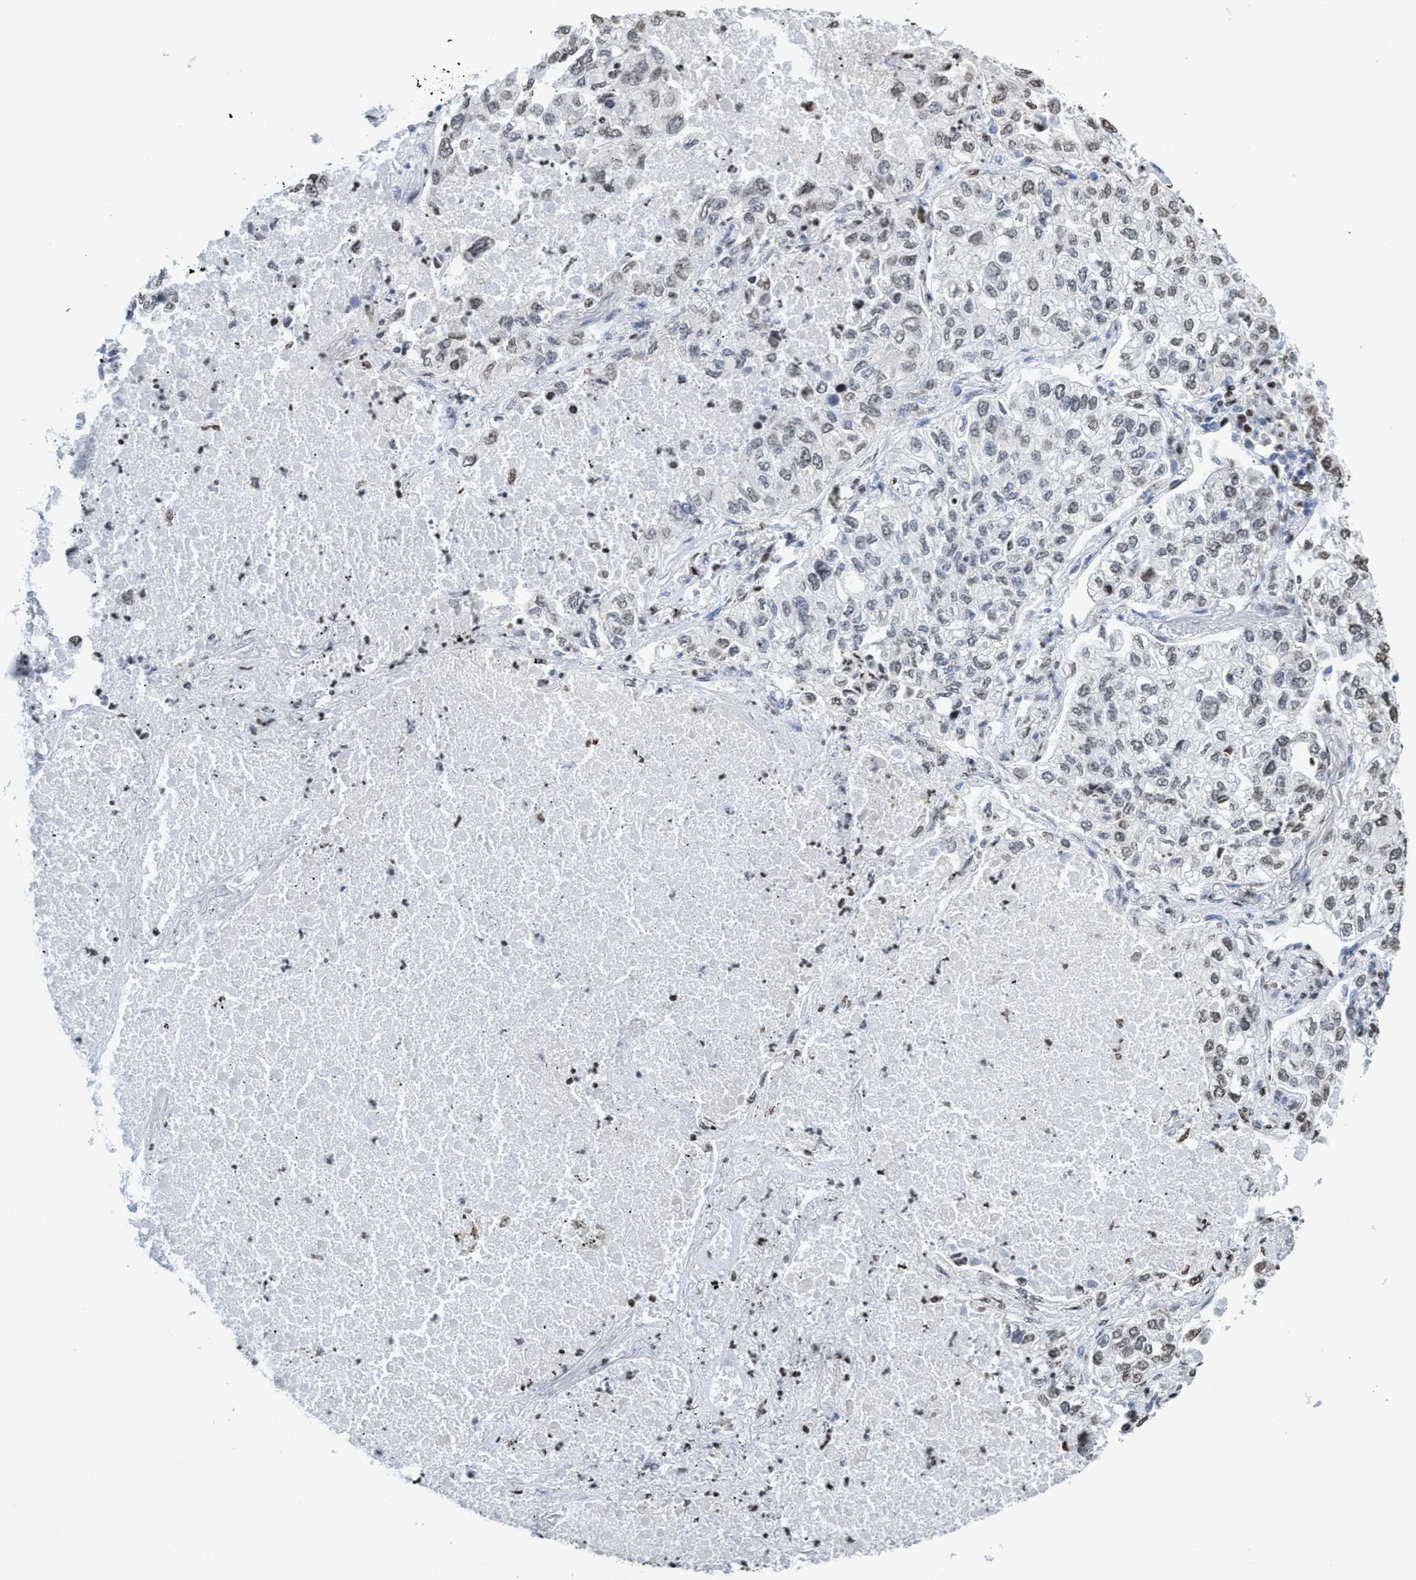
{"staining": {"intensity": "weak", "quantity": "25%-75%", "location": "nuclear"}, "tissue": "lung cancer", "cell_type": "Tumor cells", "image_type": "cancer", "snomed": [{"axis": "morphology", "description": "Inflammation, NOS"}, {"axis": "morphology", "description": "Adenocarcinoma, NOS"}, {"axis": "topography", "description": "Lung"}], "caption": "Adenocarcinoma (lung) stained for a protein (brown) exhibits weak nuclear positive staining in approximately 25%-75% of tumor cells.", "gene": "CBX2", "patient": {"sex": "male", "age": 63}}